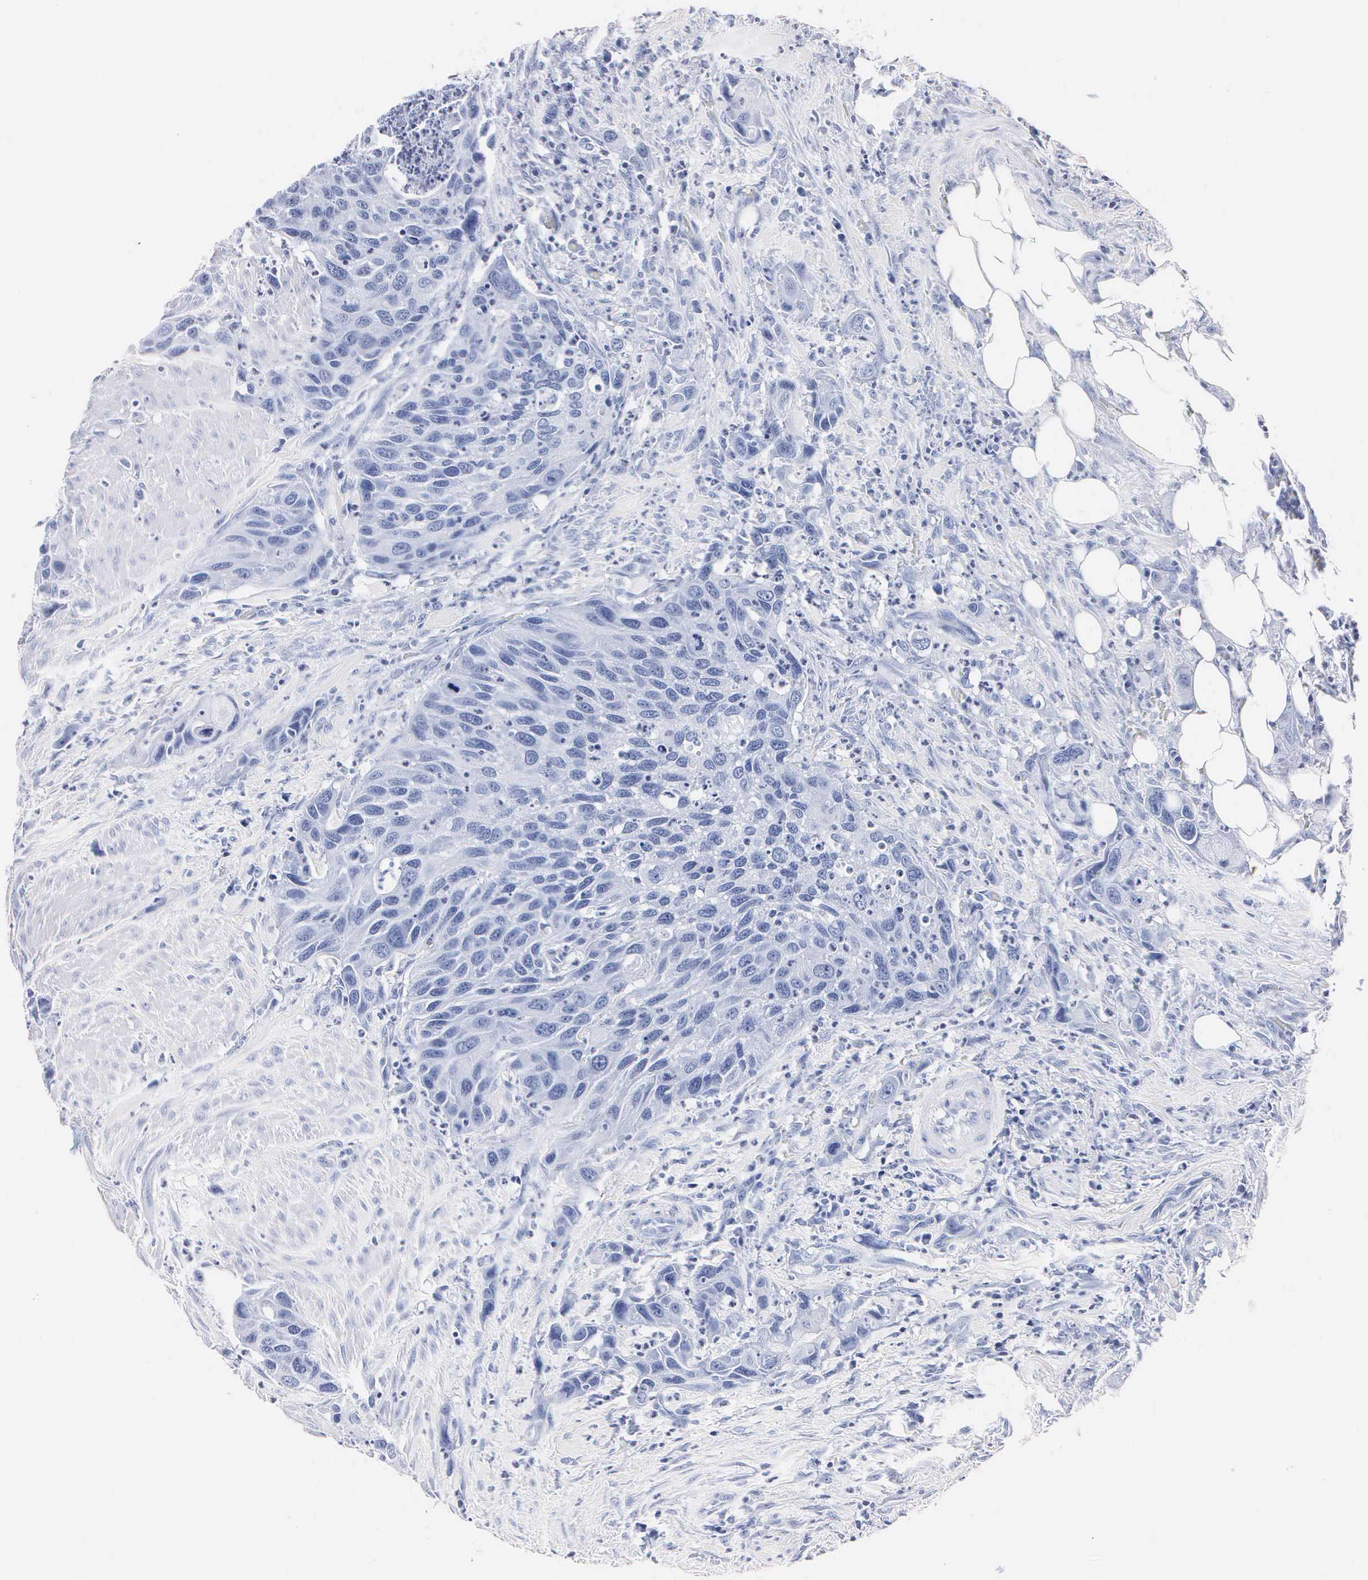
{"staining": {"intensity": "negative", "quantity": "none", "location": "none"}, "tissue": "urothelial cancer", "cell_type": "Tumor cells", "image_type": "cancer", "snomed": [{"axis": "morphology", "description": "Urothelial carcinoma, High grade"}, {"axis": "topography", "description": "Urinary bladder"}], "caption": "This photomicrograph is of urothelial carcinoma (high-grade) stained with immunohistochemistry (IHC) to label a protein in brown with the nuclei are counter-stained blue. There is no staining in tumor cells.", "gene": "MB", "patient": {"sex": "male", "age": 66}}